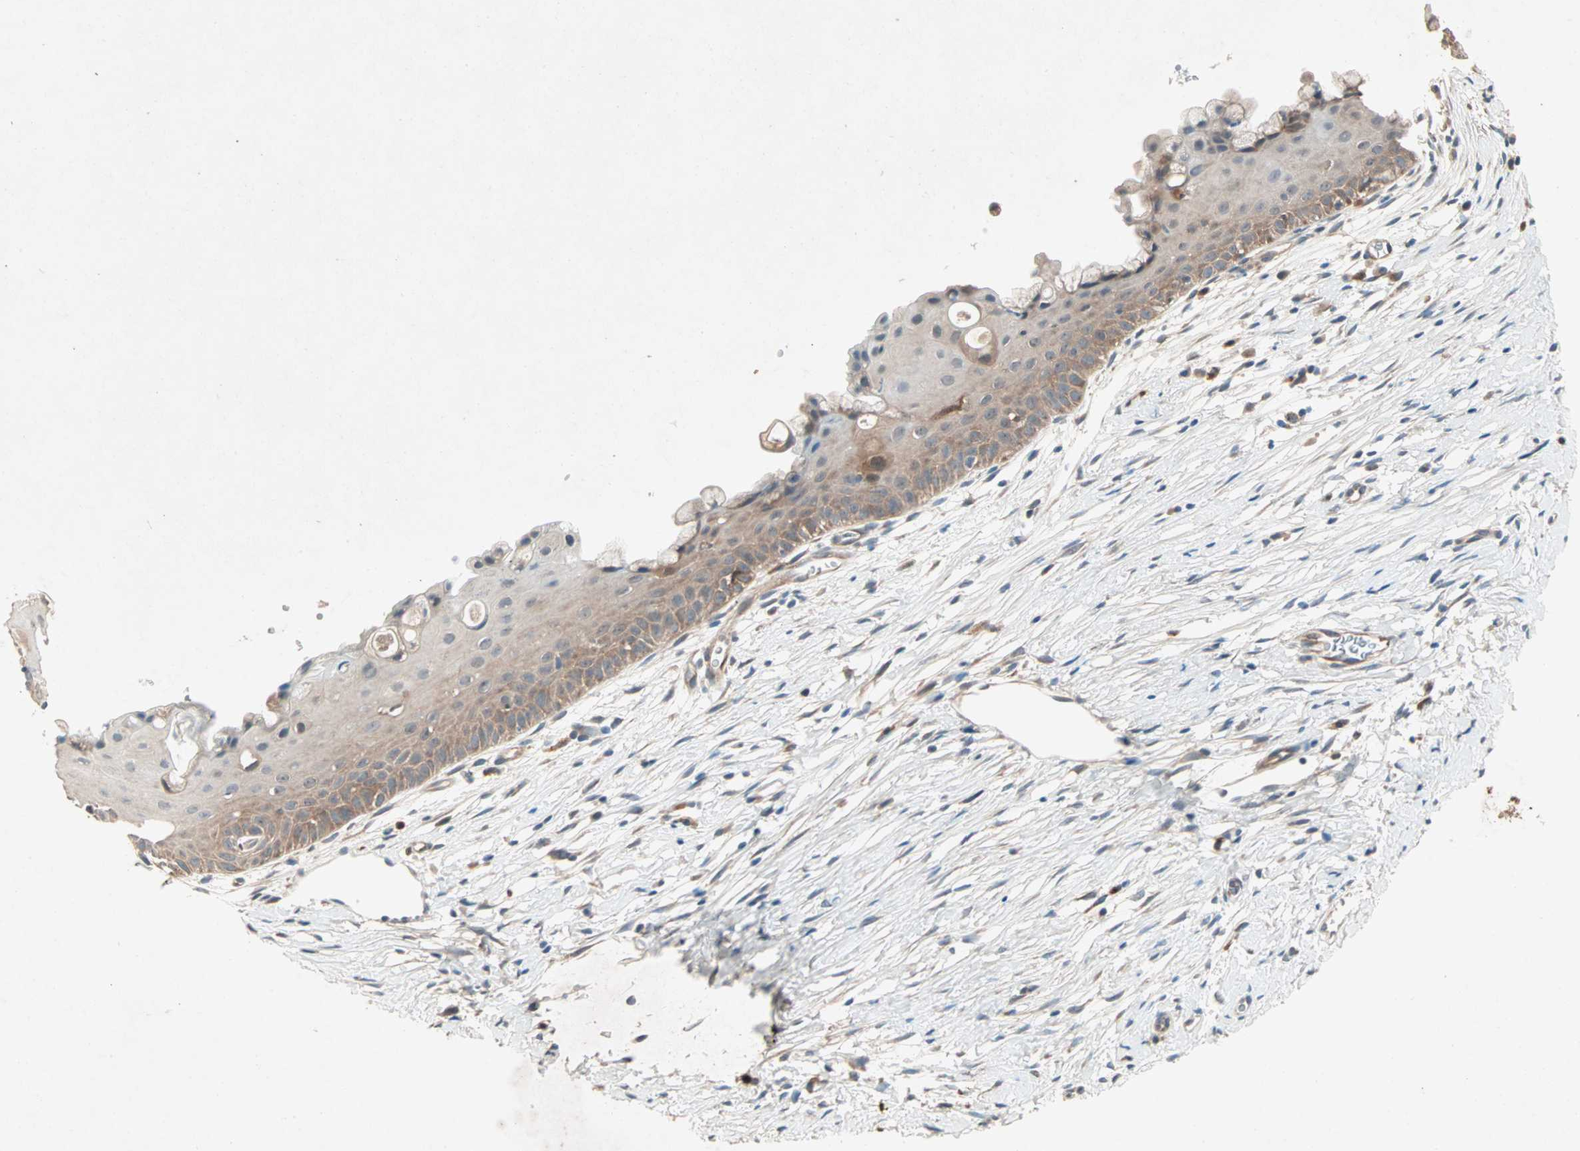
{"staining": {"intensity": "weak", "quantity": "25%-75%", "location": "cytoplasmic/membranous"}, "tissue": "cervix", "cell_type": "Squamous epithelial cells", "image_type": "normal", "snomed": [{"axis": "morphology", "description": "Normal tissue, NOS"}, {"axis": "topography", "description": "Cervix"}], "caption": "Protein staining exhibits weak cytoplasmic/membranous expression in approximately 25%-75% of squamous epithelial cells in benign cervix. (brown staining indicates protein expression, while blue staining denotes nuclei).", "gene": "SDSL", "patient": {"sex": "female", "age": 39}}